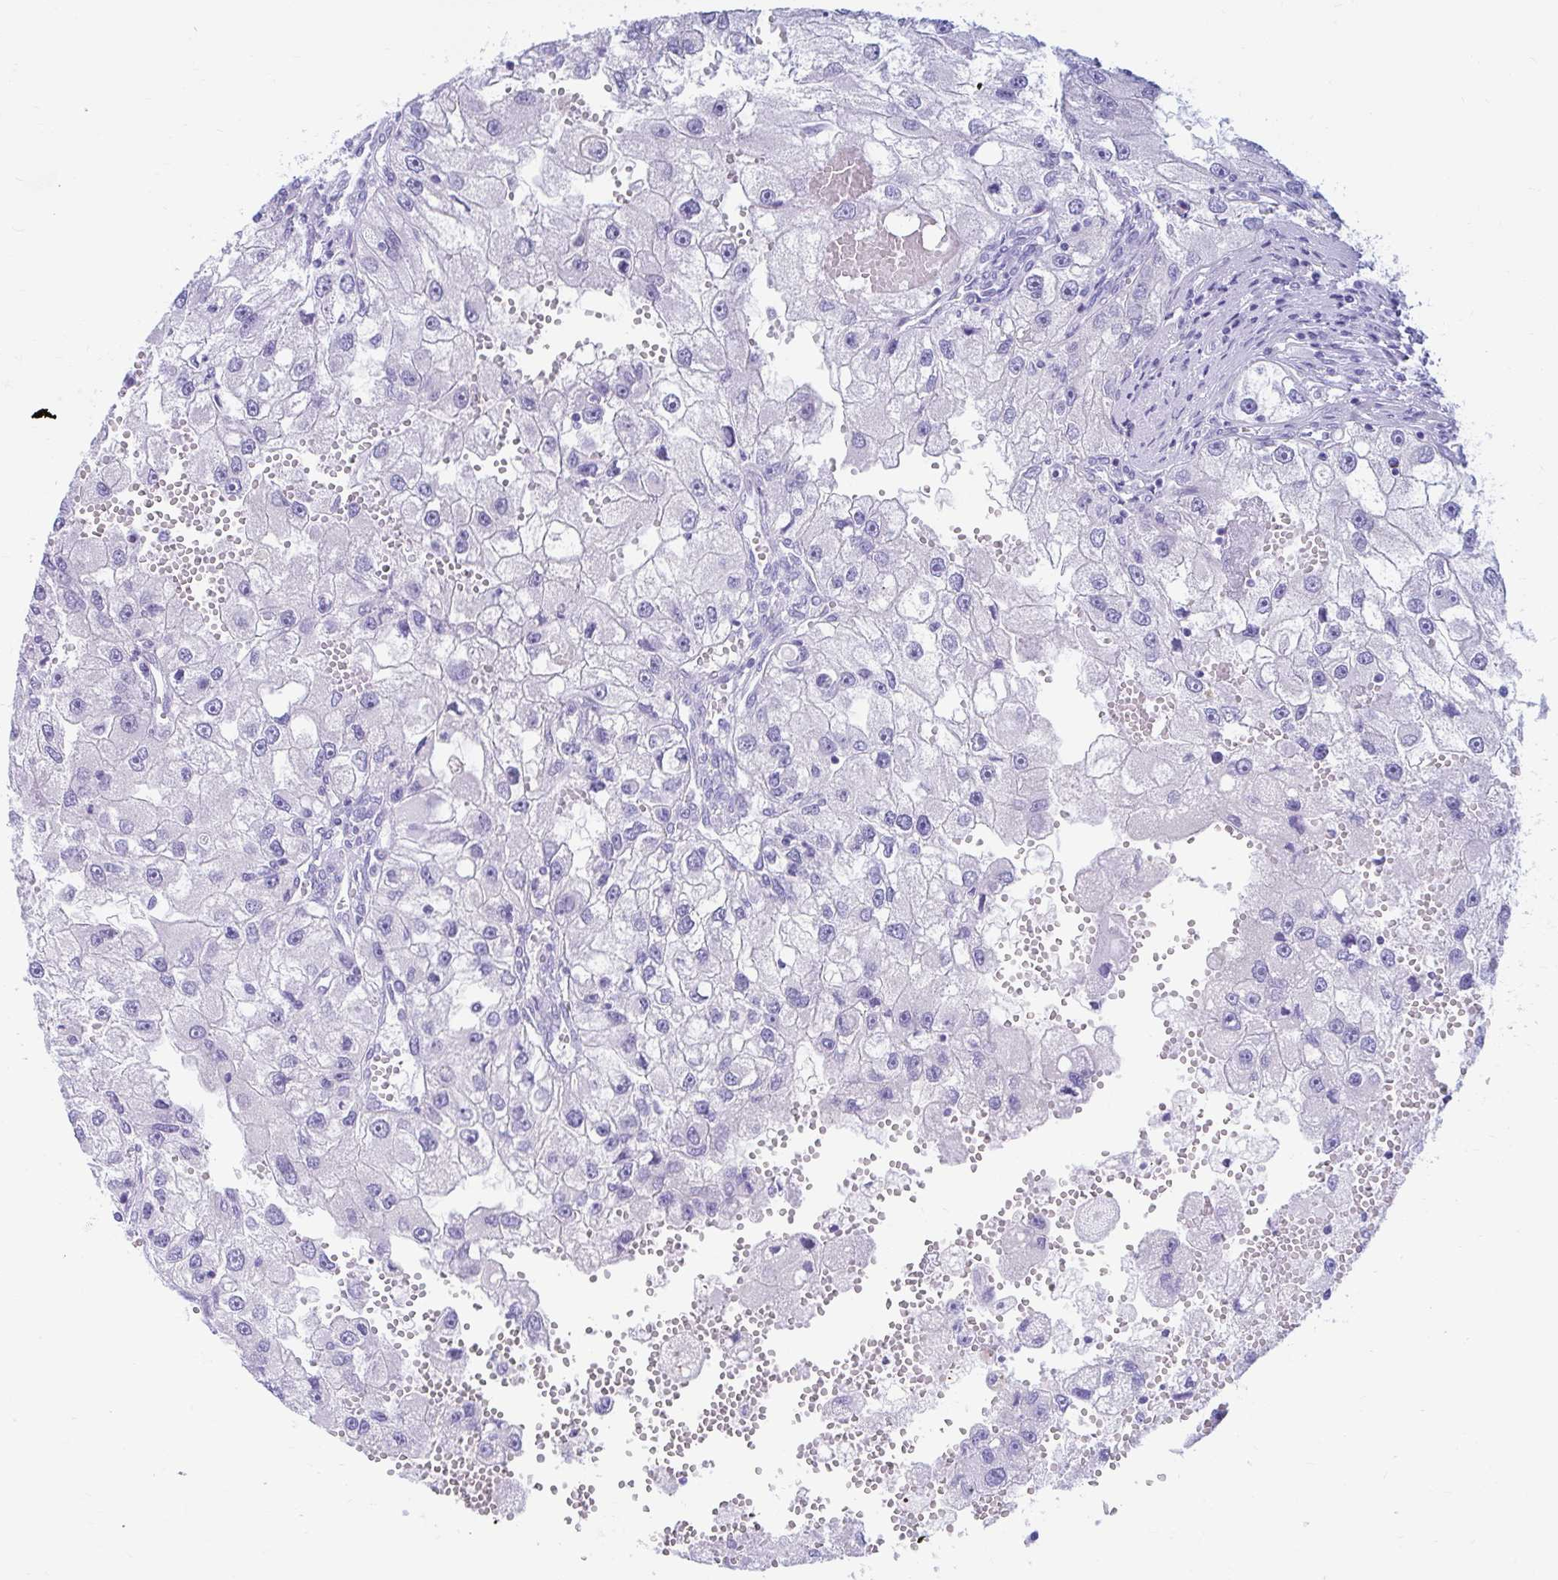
{"staining": {"intensity": "negative", "quantity": "none", "location": "none"}, "tissue": "renal cancer", "cell_type": "Tumor cells", "image_type": "cancer", "snomed": [{"axis": "morphology", "description": "Adenocarcinoma, NOS"}, {"axis": "topography", "description": "Kidney"}], "caption": "Immunohistochemistry histopathology image of neoplastic tissue: renal adenocarcinoma stained with DAB (3,3'-diaminobenzidine) shows no significant protein positivity in tumor cells.", "gene": "NSG2", "patient": {"sex": "male", "age": 63}}